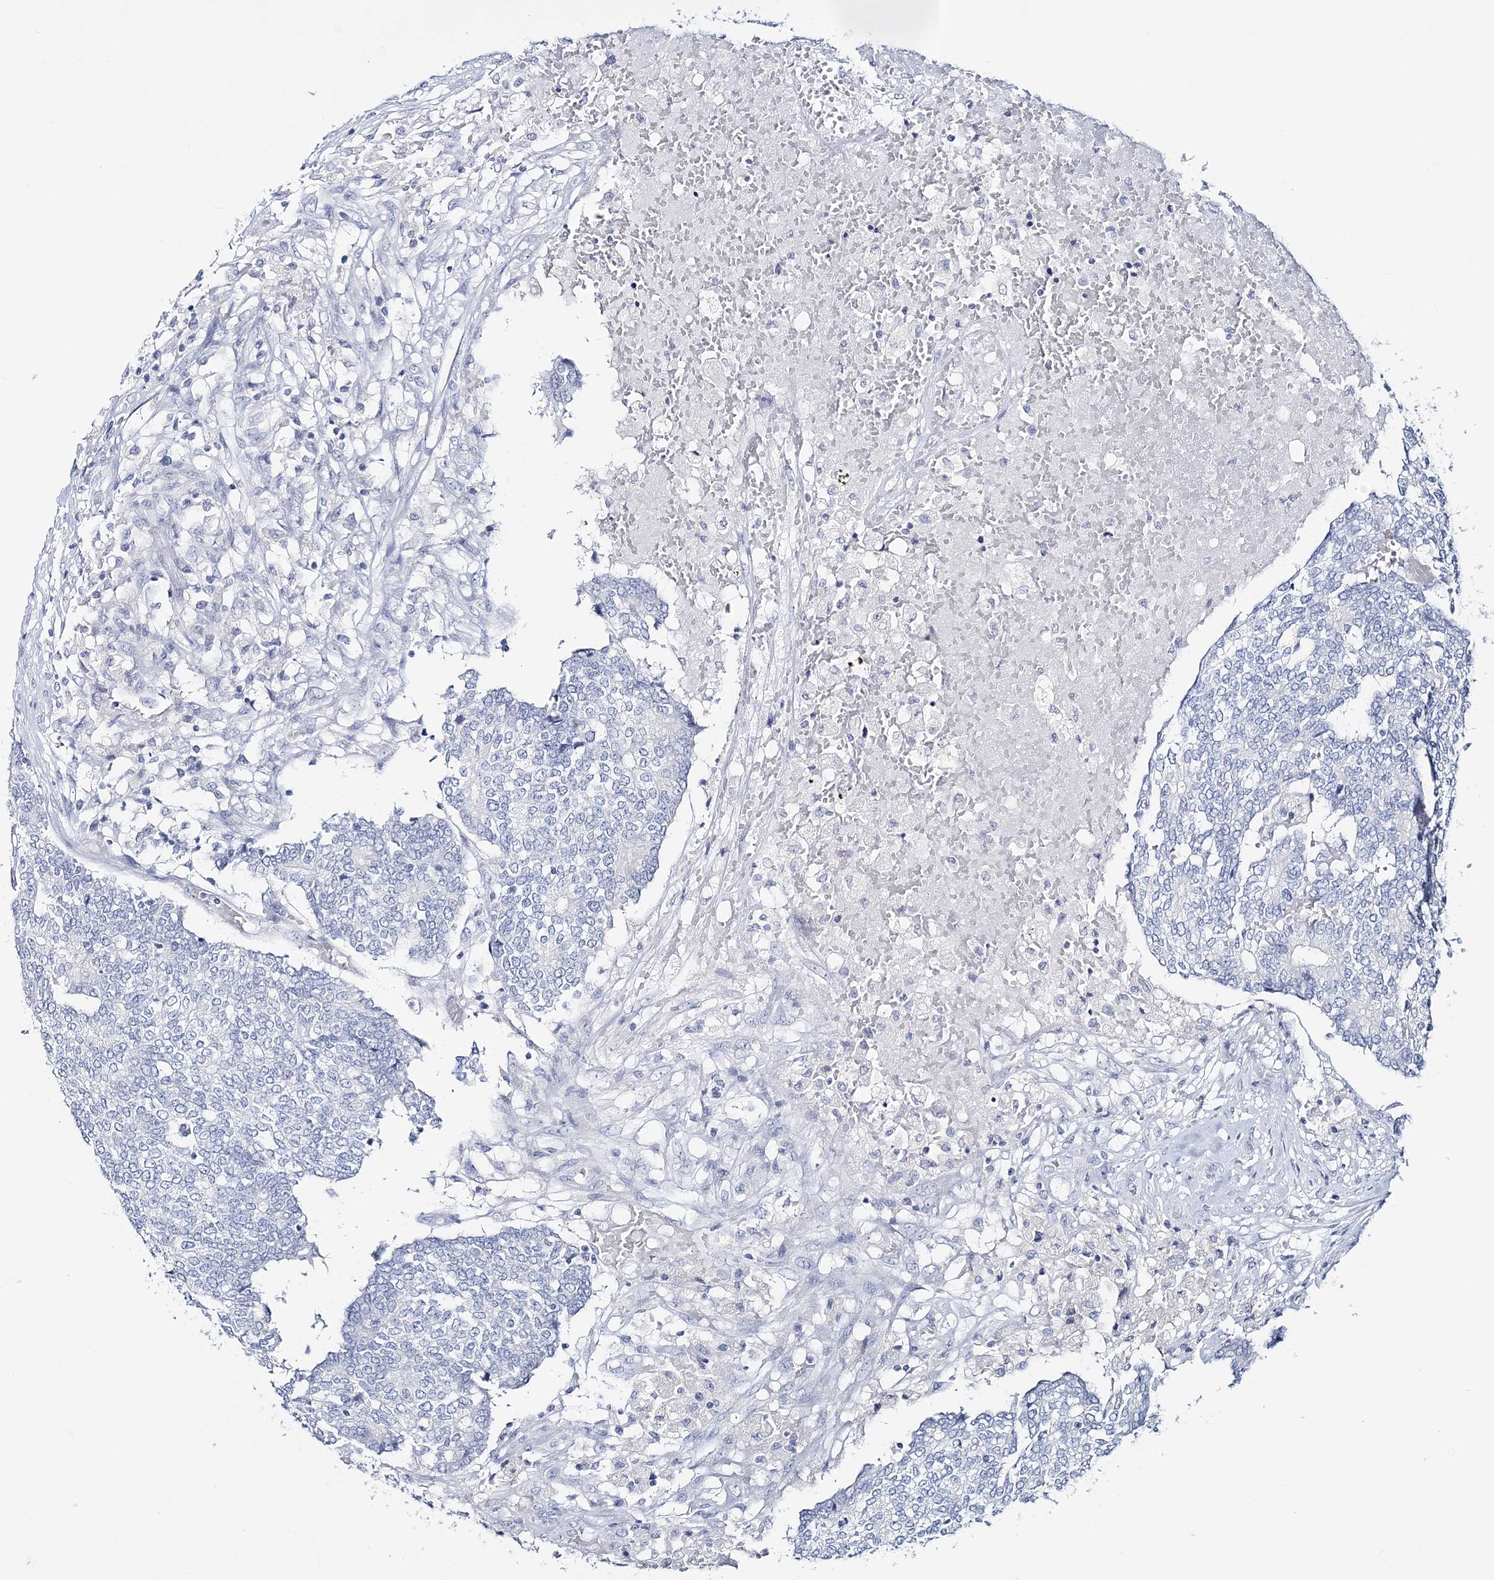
{"staining": {"intensity": "negative", "quantity": "none", "location": "none"}, "tissue": "prostate cancer", "cell_type": "Tumor cells", "image_type": "cancer", "snomed": [{"axis": "morphology", "description": "Normal tissue, NOS"}, {"axis": "morphology", "description": "Adenocarcinoma, High grade"}, {"axis": "topography", "description": "Prostate"}, {"axis": "topography", "description": "Seminal veicle"}], "caption": "Prostate cancer (adenocarcinoma (high-grade)) was stained to show a protein in brown. There is no significant positivity in tumor cells.", "gene": "CYP3A4", "patient": {"sex": "male", "age": 55}}